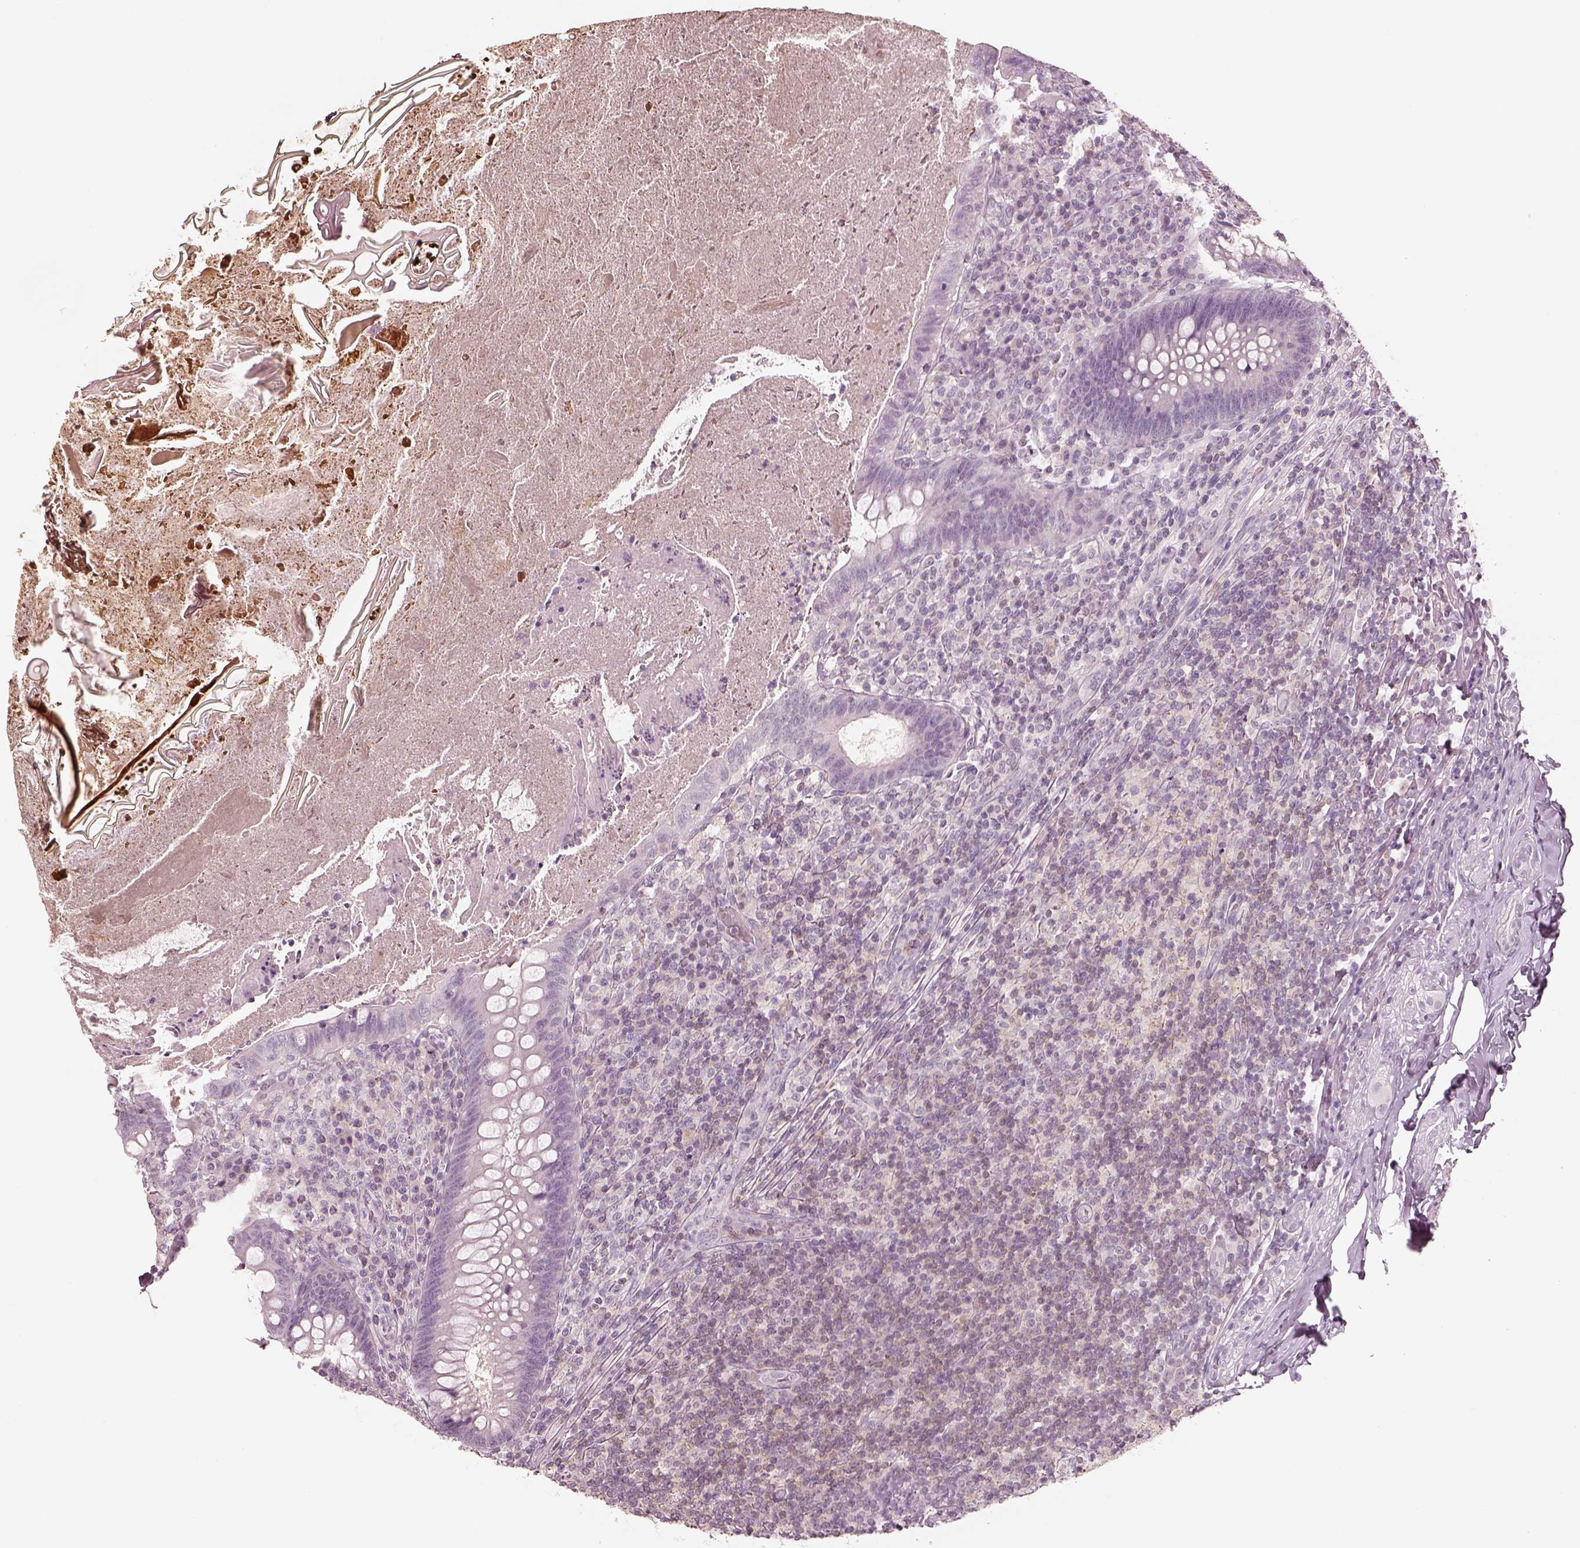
{"staining": {"intensity": "negative", "quantity": "none", "location": "none"}, "tissue": "appendix", "cell_type": "Glandular cells", "image_type": "normal", "snomed": [{"axis": "morphology", "description": "Normal tissue, NOS"}, {"axis": "topography", "description": "Appendix"}], "caption": "This is a photomicrograph of immunohistochemistry (IHC) staining of benign appendix, which shows no positivity in glandular cells. (Brightfield microscopy of DAB immunohistochemistry (IHC) at high magnification).", "gene": "EGR4", "patient": {"sex": "male", "age": 47}}